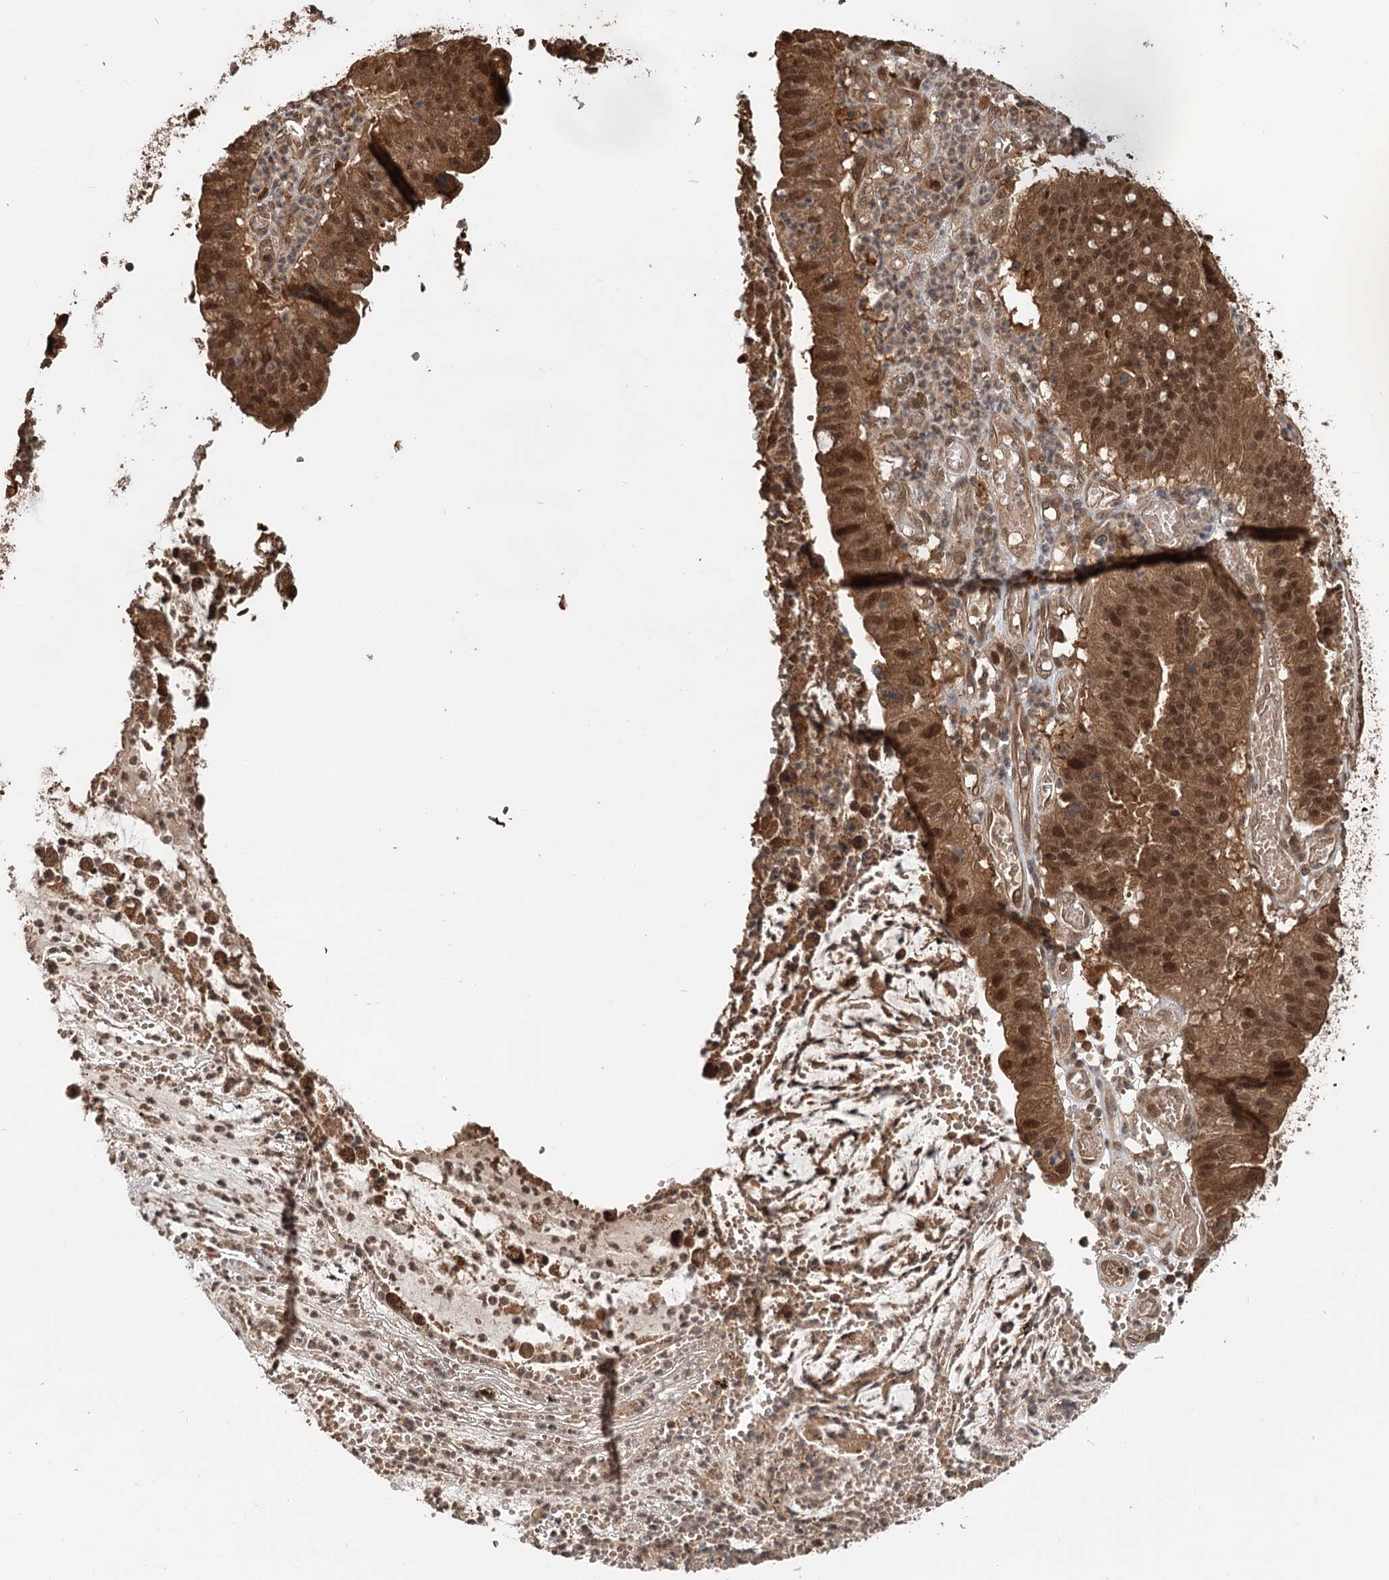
{"staining": {"intensity": "moderate", "quantity": ">75%", "location": "cytoplasmic/membranous,nuclear"}, "tissue": "stomach cancer", "cell_type": "Tumor cells", "image_type": "cancer", "snomed": [{"axis": "morphology", "description": "Adenocarcinoma, NOS"}, {"axis": "topography", "description": "Stomach"}], "caption": "Human stomach cancer (adenocarcinoma) stained with a brown dye shows moderate cytoplasmic/membranous and nuclear positive positivity in about >75% of tumor cells.", "gene": "N6AMT1", "patient": {"sex": "male", "age": 59}}